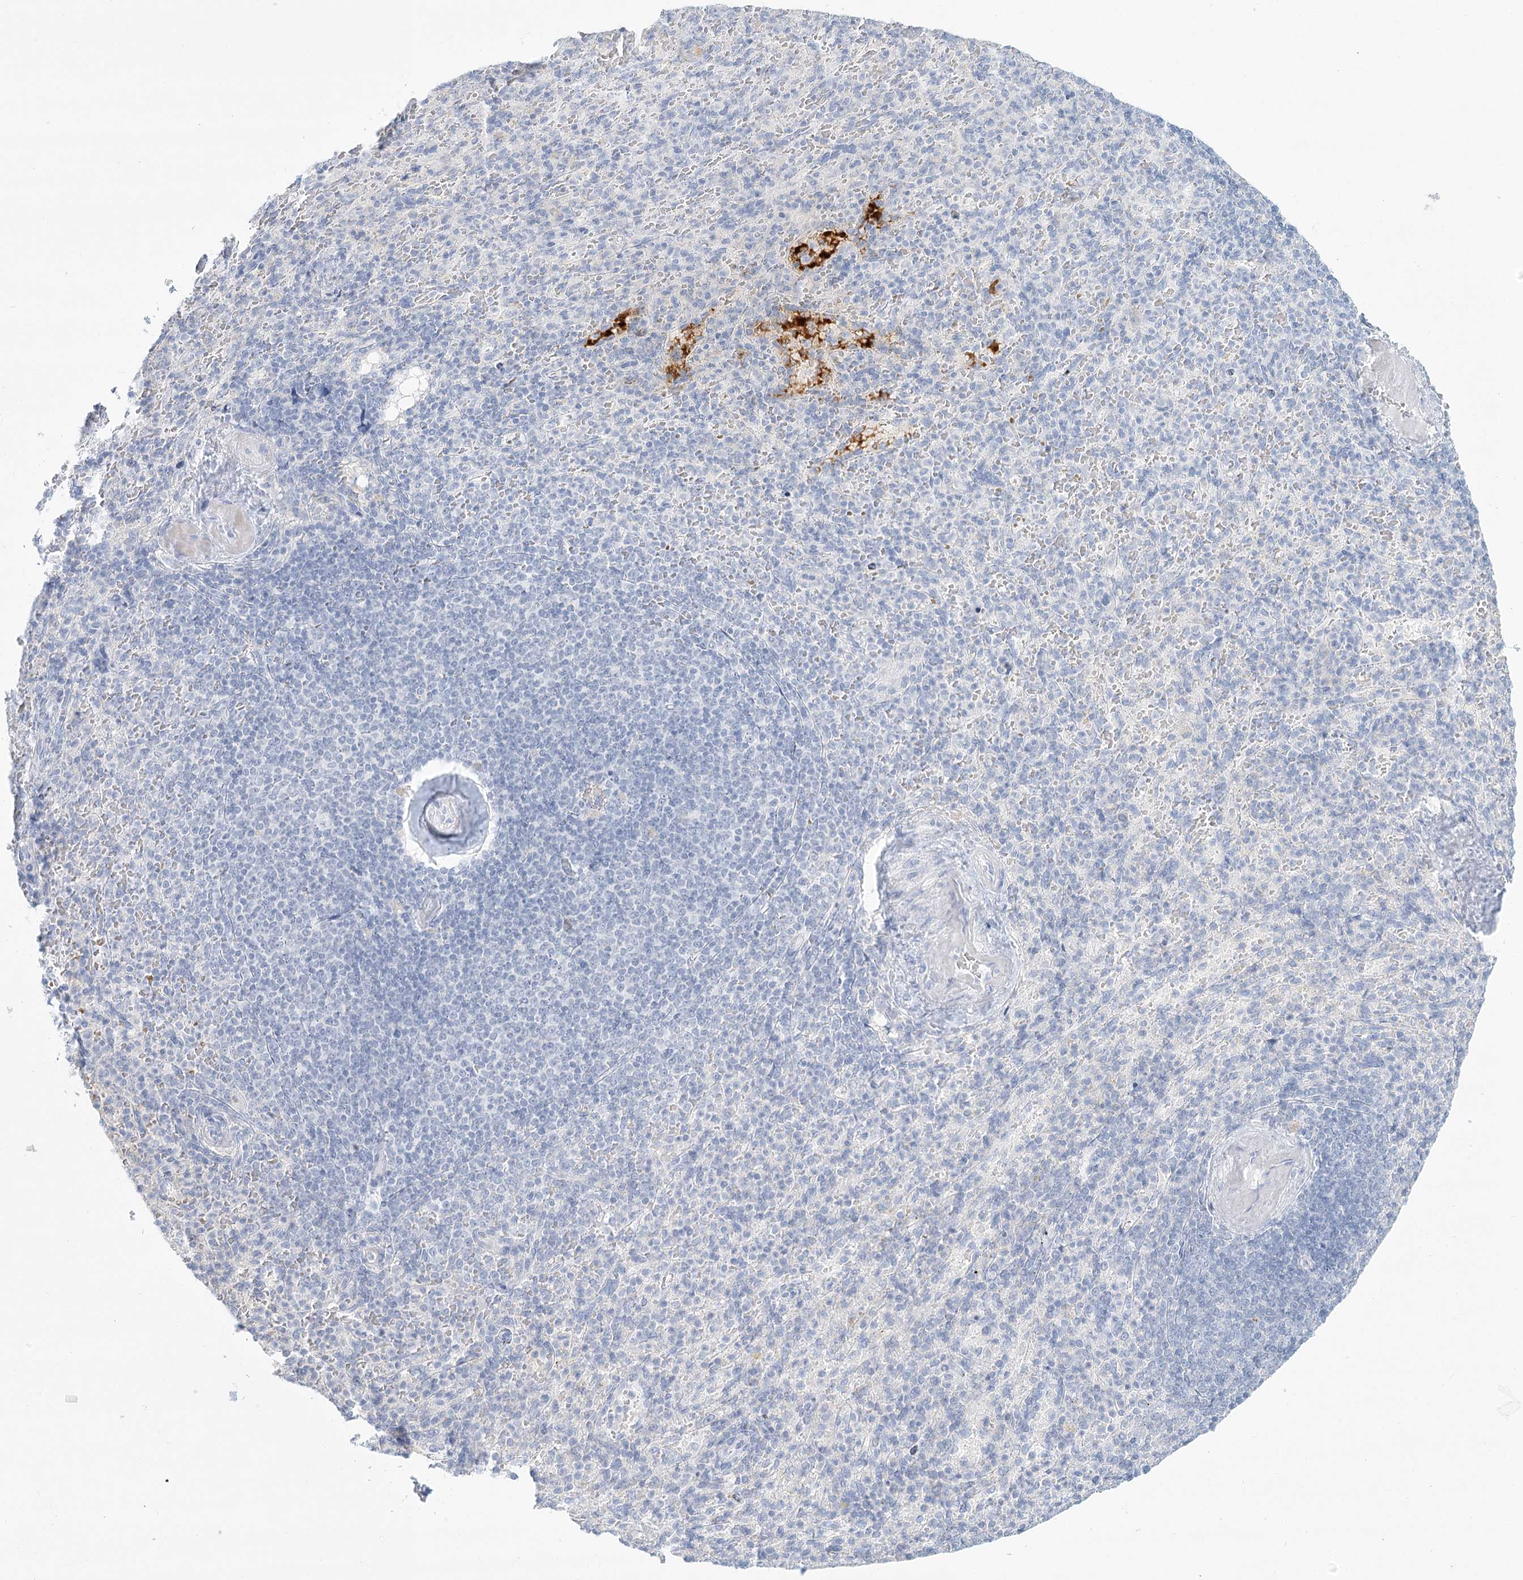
{"staining": {"intensity": "negative", "quantity": "none", "location": "none"}, "tissue": "spleen", "cell_type": "Cells in red pulp", "image_type": "normal", "snomed": [{"axis": "morphology", "description": "Normal tissue, NOS"}, {"axis": "topography", "description": "Spleen"}], "caption": "Cells in red pulp are negative for brown protein staining in unremarkable spleen. Brightfield microscopy of IHC stained with DAB (3,3'-diaminobenzidine) (brown) and hematoxylin (blue), captured at high magnification.", "gene": "DMGDH", "patient": {"sex": "female", "age": 74}}